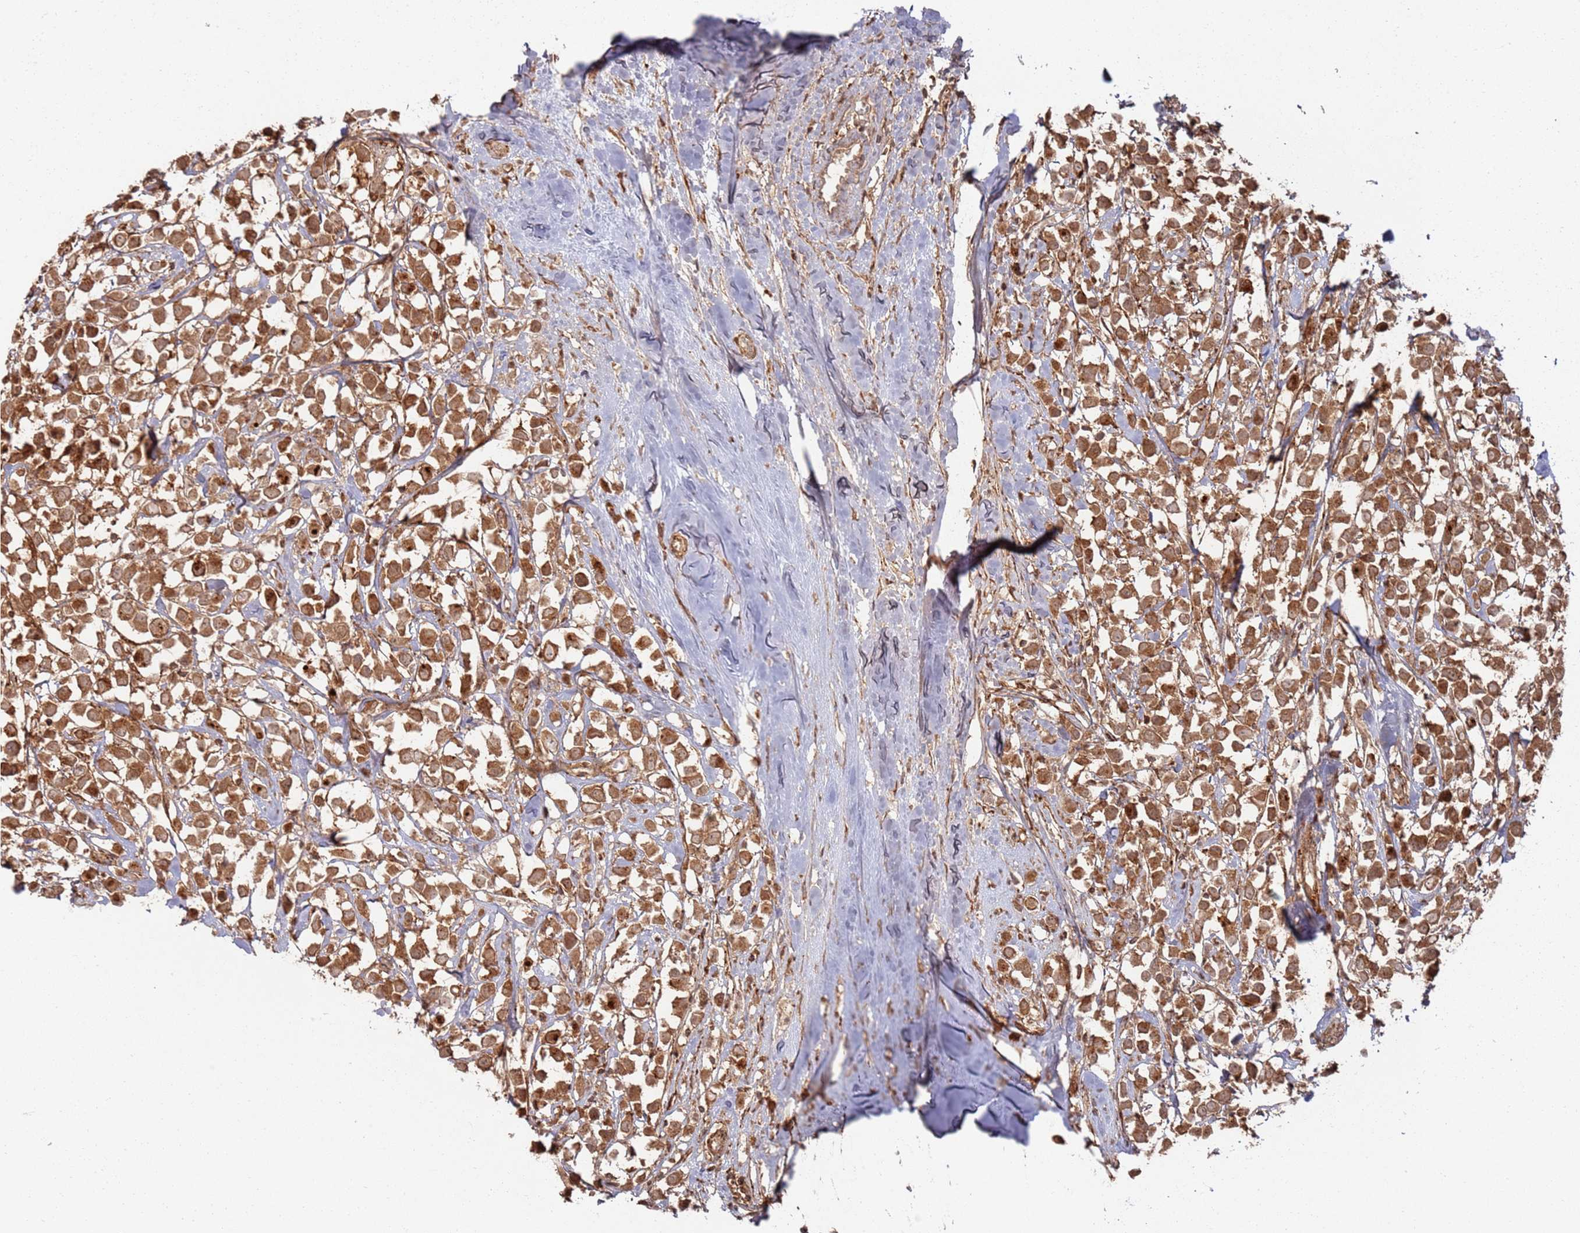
{"staining": {"intensity": "strong", "quantity": ">75%", "location": "cytoplasmic/membranous"}, "tissue": "breast cancer", "cell_type": "Tumor cells", "image_type": "cancer", "snomed": [{"axis": "morphology", "description": "Duct carcinoma"}, {"axis": "topography", "description": "Breast"}], "caption": "An IHC image of neoplastic tissue is shown. Protein staining in brown labels strong cytoplasmic/membranous positivity in breast cancer (infiltrating ductal carcinoma) within tumor cells. The protein of interest is shown in brown color, while the nuclei are stained blue.", "gene": "PIH1D1", "patient": {"sex": "female", "age": 87}}